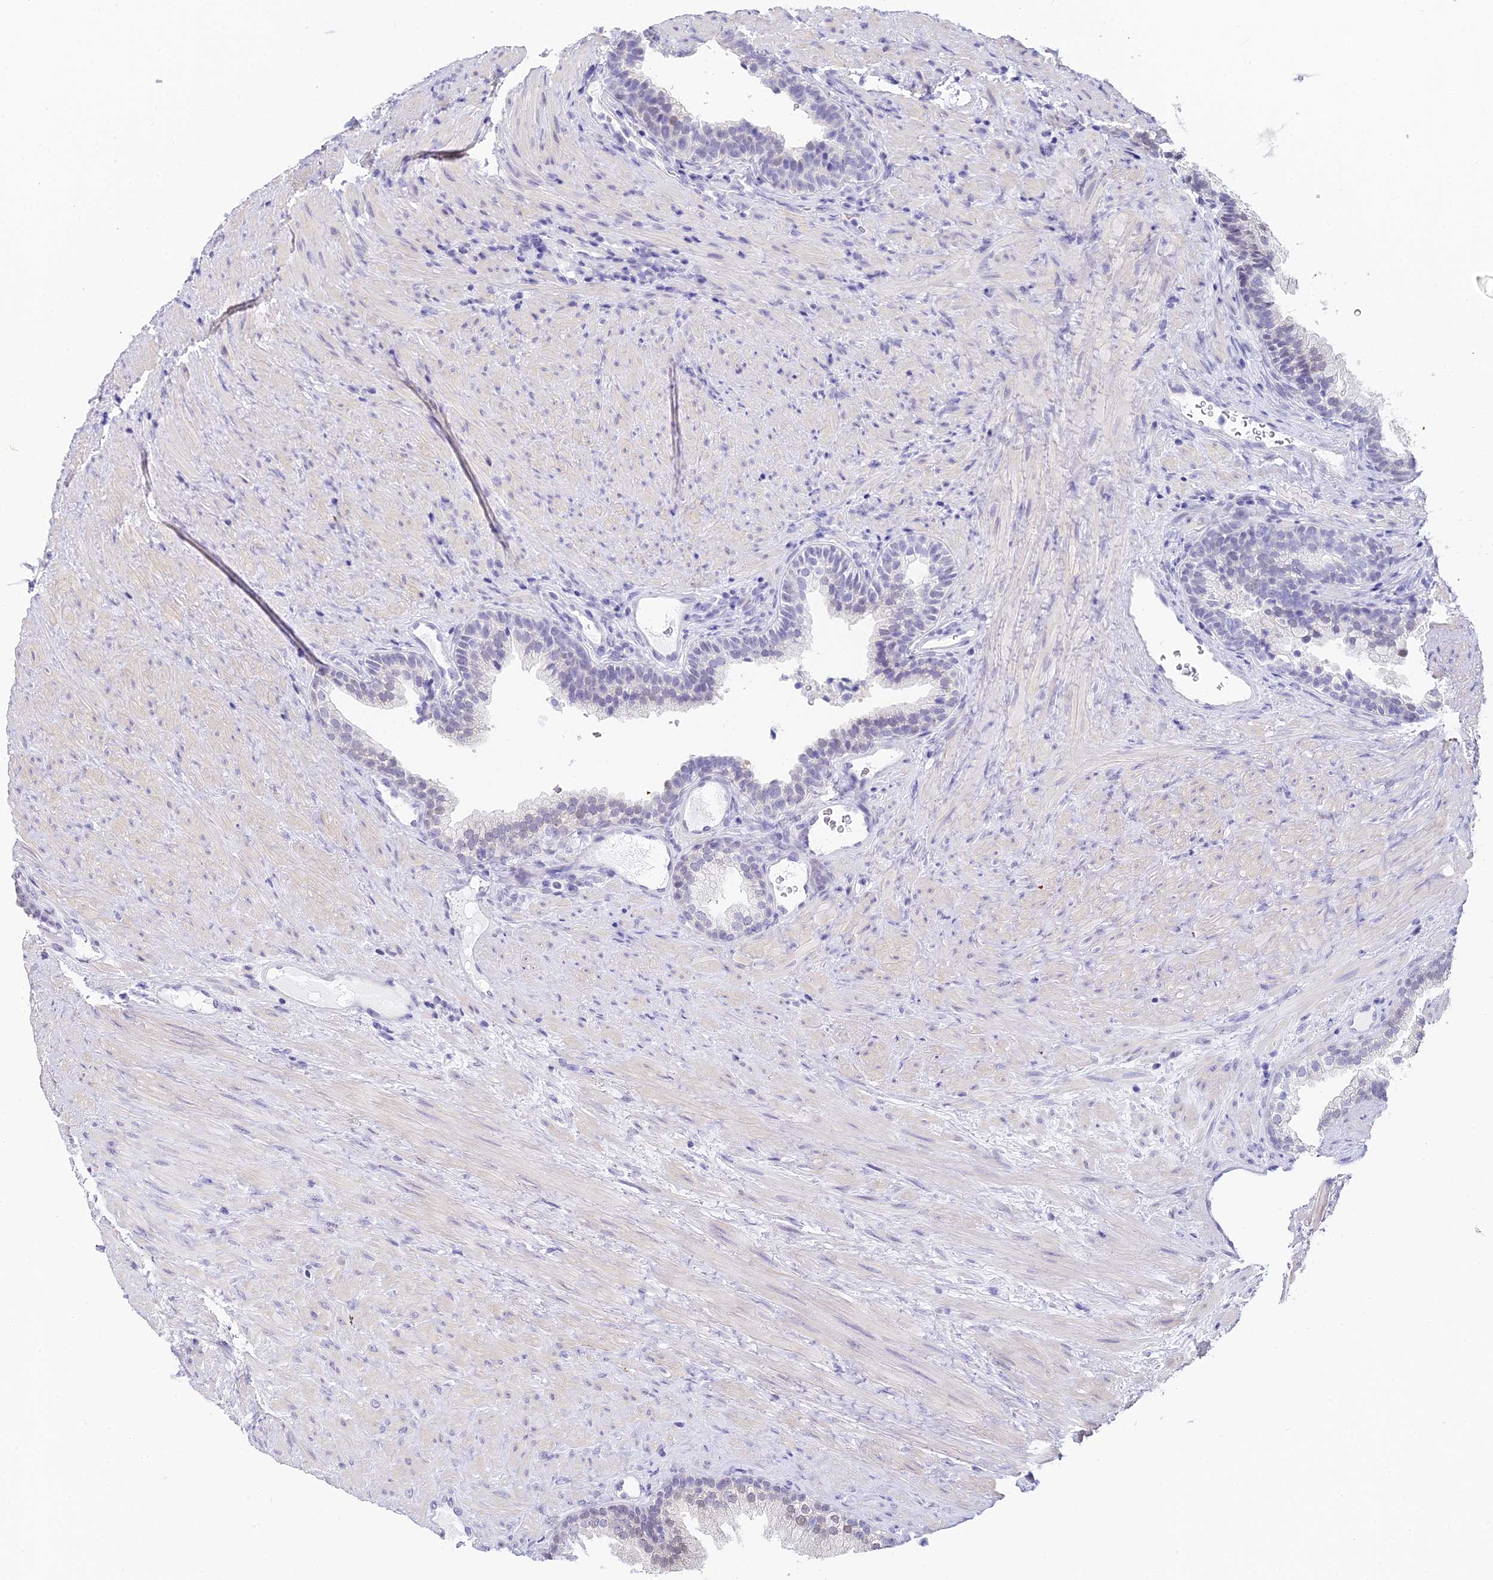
{"staining": {"intensity": "negative", "quantity": "none", "location": "none"}, "tissue": "prostate", "cell_type": "Glandular cells", "image_type": "normal", "snomed": [{"axis": "morphology", "description": "Normal tissue, NOS"}, {"axis": "topography", "description": "Prostate"}], "caption": "This is a micrograph of immunohistochemistry staining of normal prostate, which shows no positivity in glandular cells.", "gene": "ABHD14A", "patient": {"sex": "male", "age": 76}}